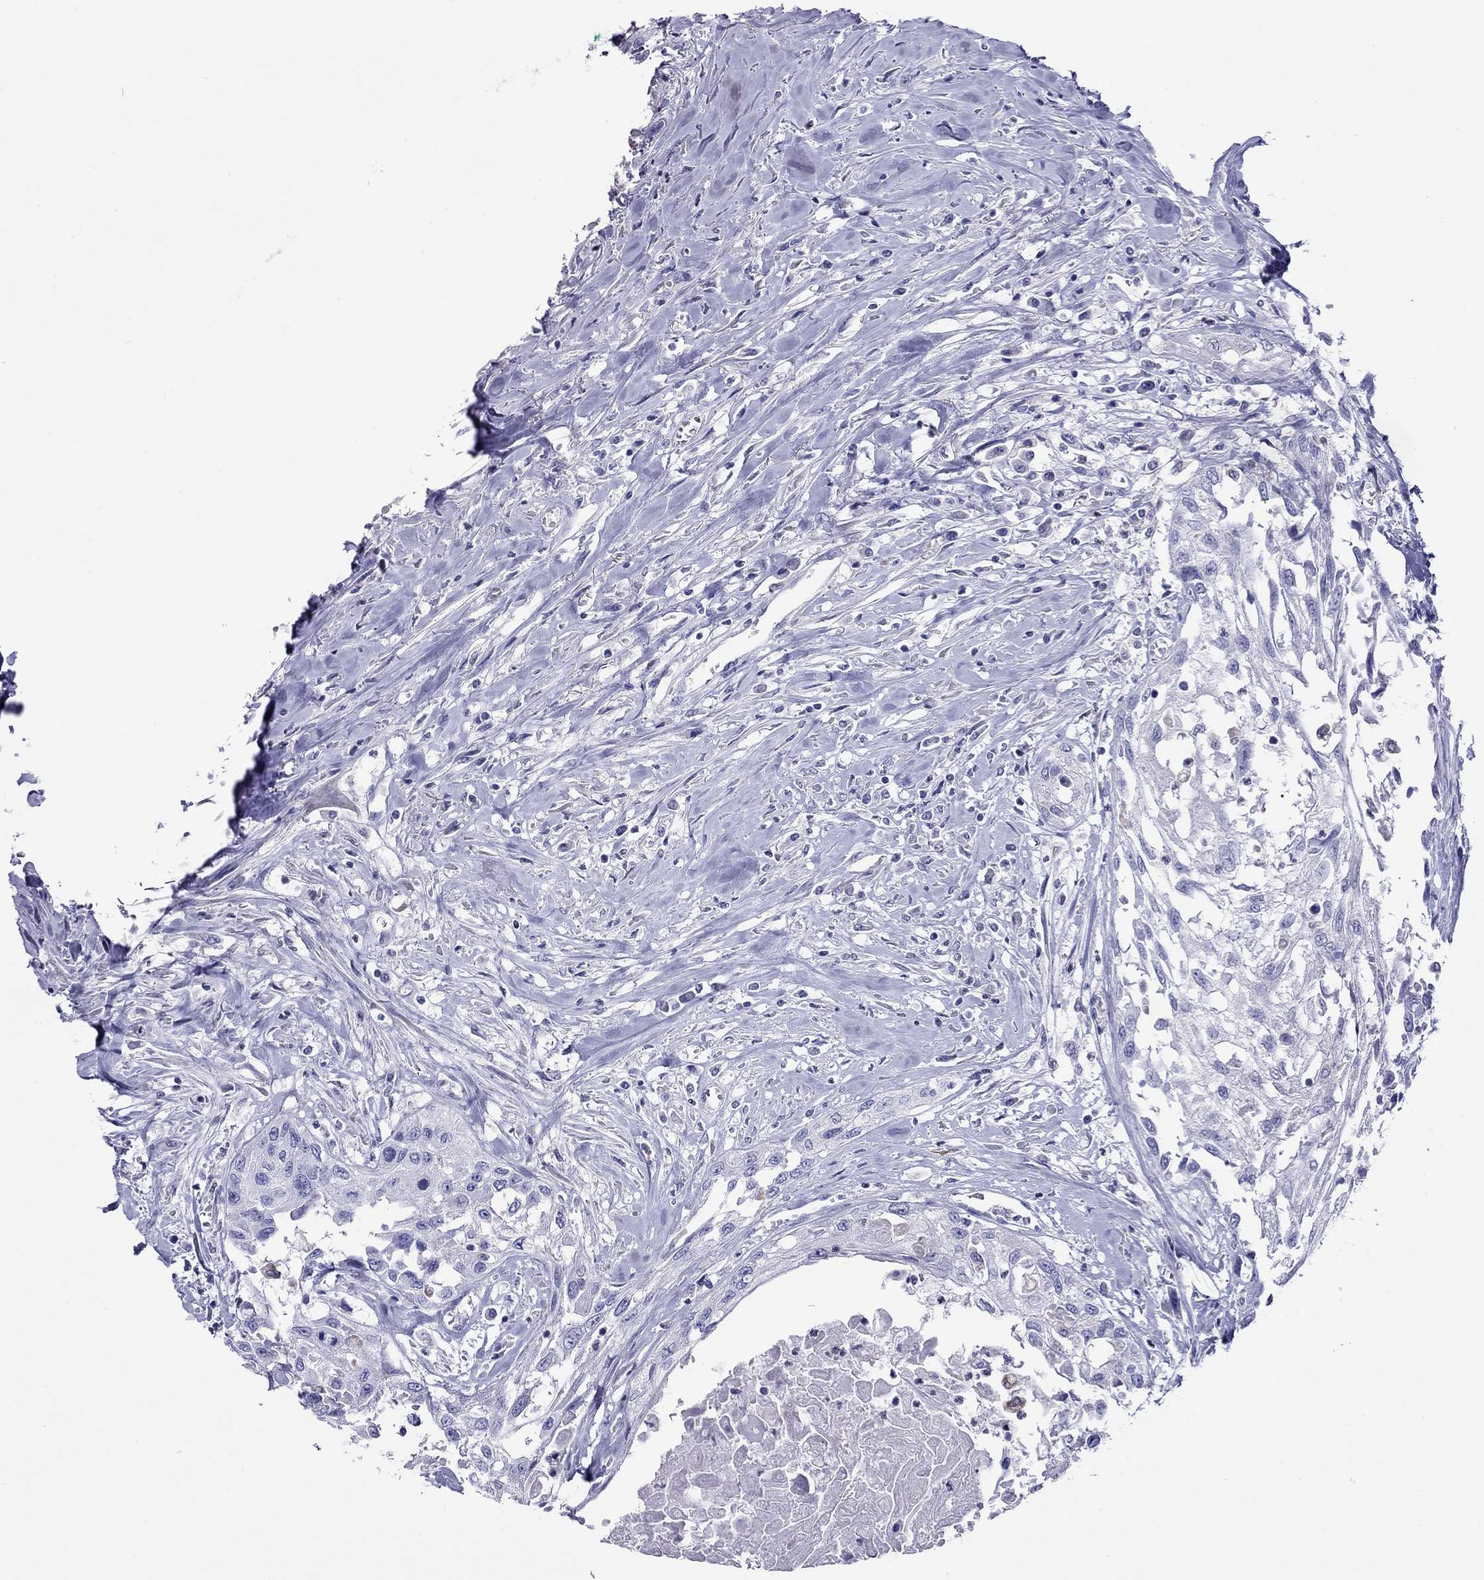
{"staining": {"intensity": "negative", "quantity": "none", "location": "none"}, "tissue": "head and neck cancer", "cell_type": "Tumor cells", "image_type": "cancer", "snomed": [{"axis": "morphology", "description": "Normal tissue, NOS"}, {"axis": "morphology", "description": "Squamous cell carcinoma, NOS"}, {"axis": "topography", "description": "Oral tissue"}, {"axis": "topography", "description": "Peripheral nerve tissue"}, {"axis": "topography", "description": "Head-Neck"}], "caption": "The image reveals no significant staining in tumor cells of head and neck cancer (squamous cell carcinoma).", "gene": "SLC46A2", "patient": {"sex": "female", "age": 59}}